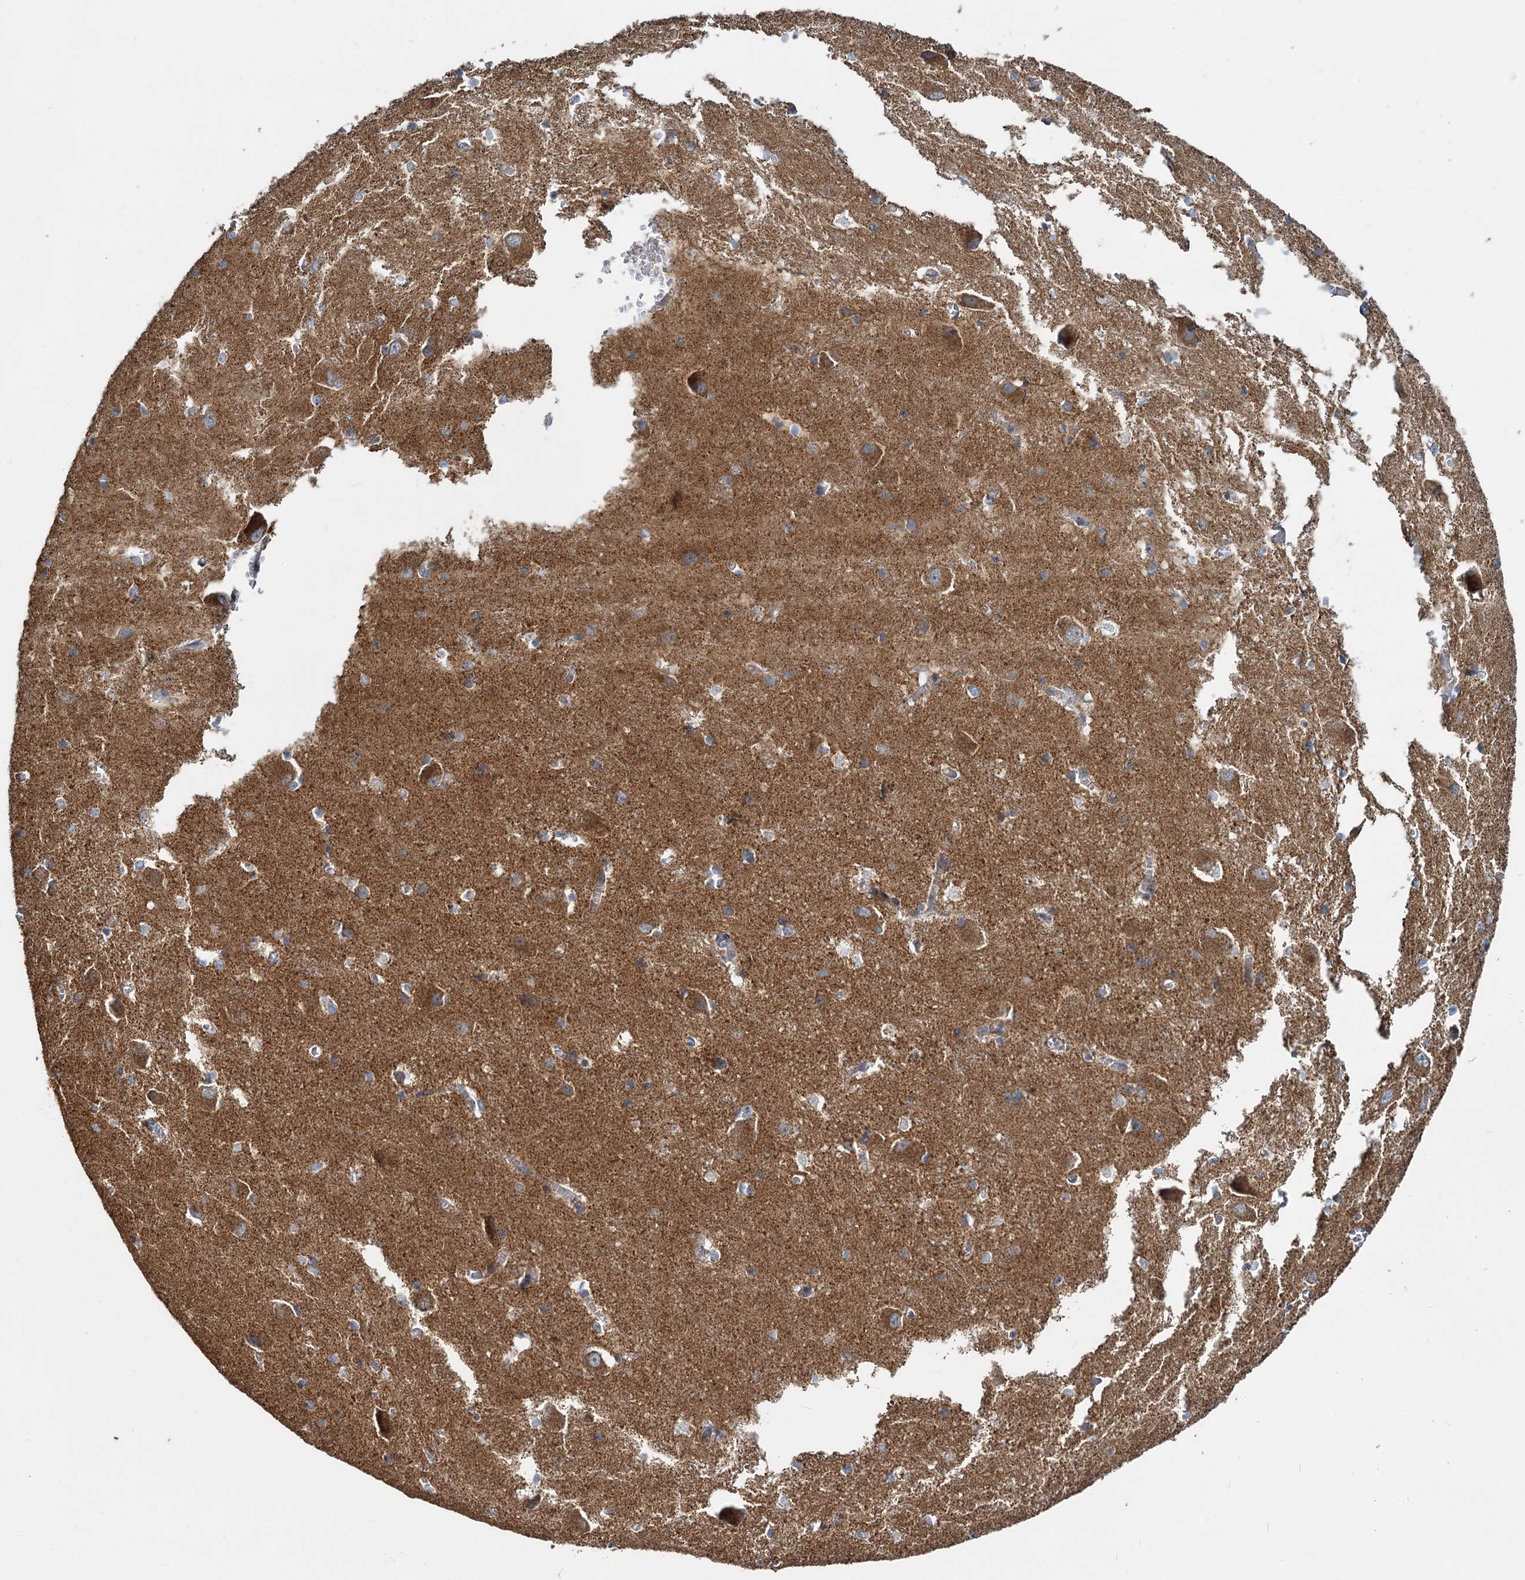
{"staining": {"intensity": "moderate", "quantity": "25%-75%", "location": "cytoplasmic/membranous"}, "tissue": "caudate", "cell_type": "Glial cells", "image_type": "normal", "snomed": [{"axis": "morphology", "description": "Normal tissue, NOS"}, {"axis": "topography", "description": "Lateral ventricle wall"}], "caption": "Caudate stained with immunohistochemistry demonstrates moderate cytoplasmic/membranous staining in about 25%-75% of glial cells.", "gene": "ADCY2", "patient": {"sex": "male", "age": 37}}